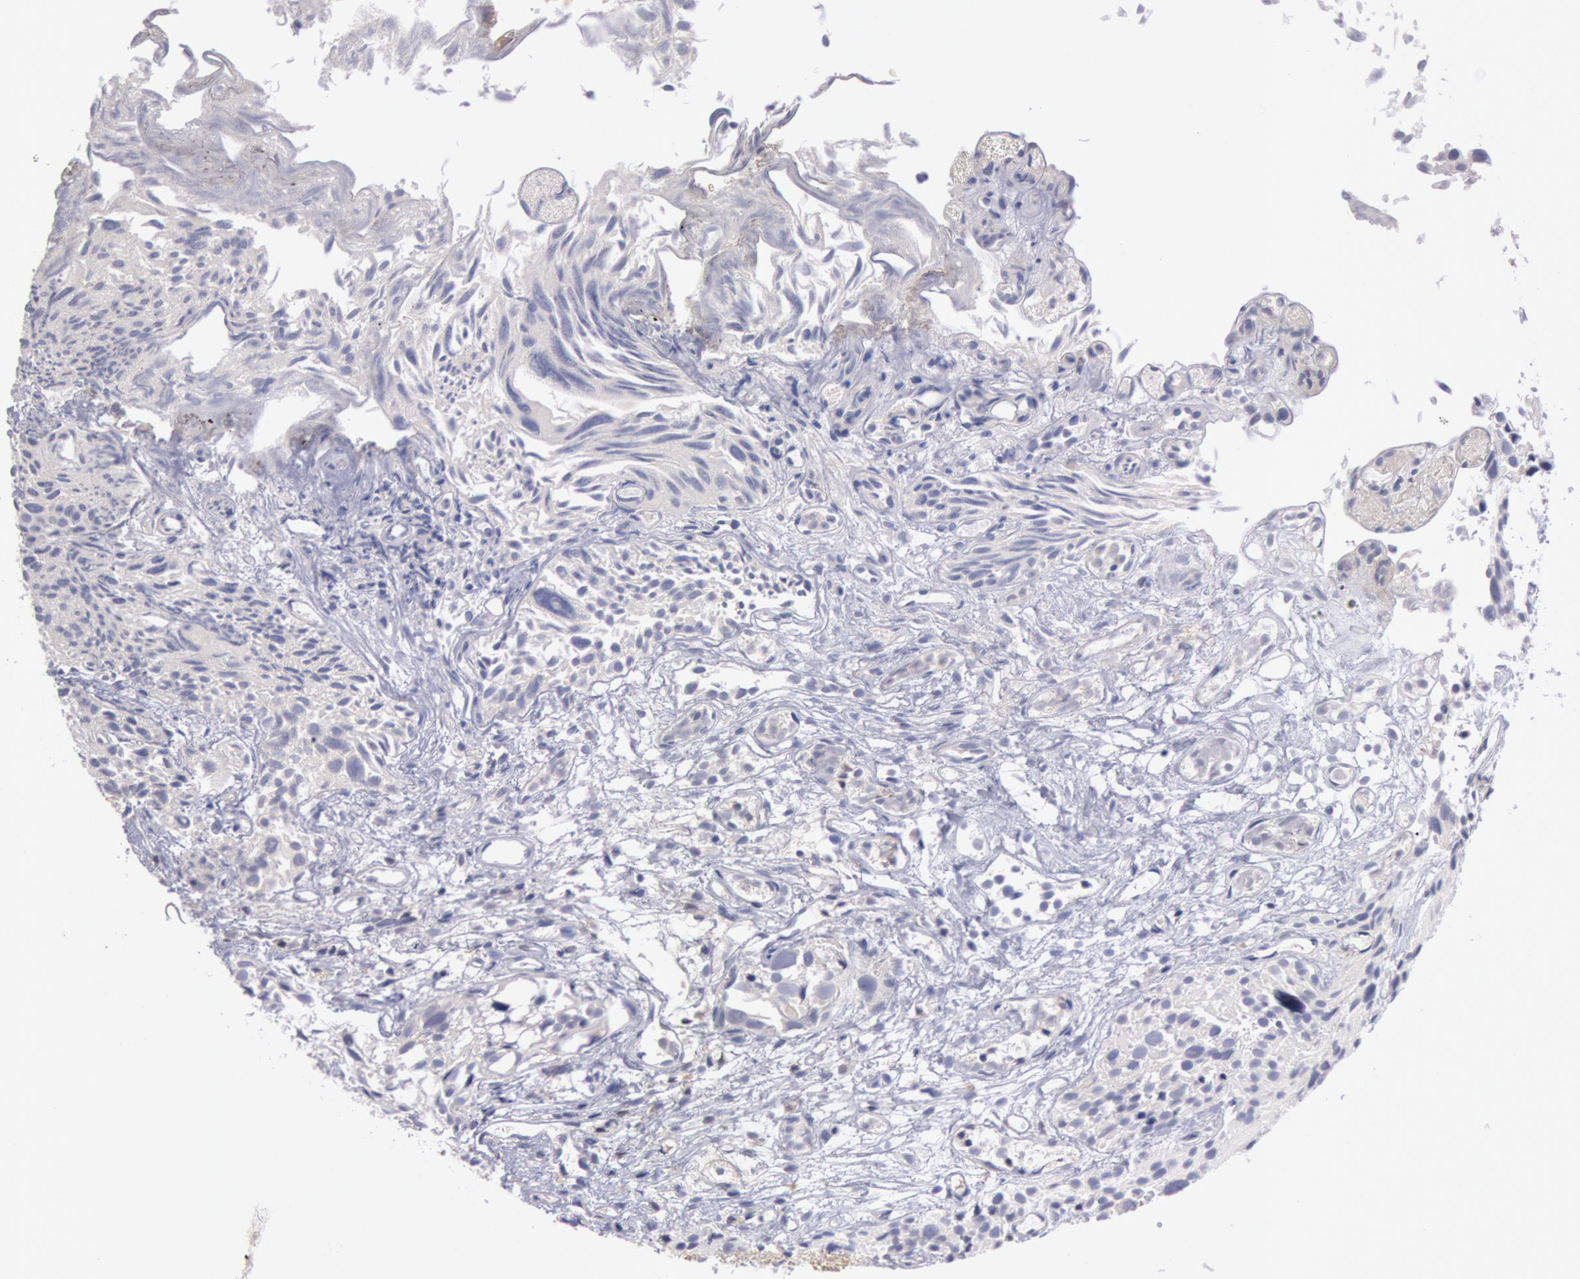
{"staining": {"intensity": "negative", "quantity": "none", "location": "none"}, "tissue": "urothelial cancer", "cell_type": "Tumor cells", "image_type": "cancer", "snomed": [{"axis": "morphology", "description": "Urothelial carcinoma, High grade"}, {"axis": "topography", "description": "Urinary bladder"}], "caption": "Protein analysis of urothelial carcinoma (high-grade) displays no significant expression in tumor cells.", "gene": "PIK3R1", "patient": {"sex": "female", "age": 78}}